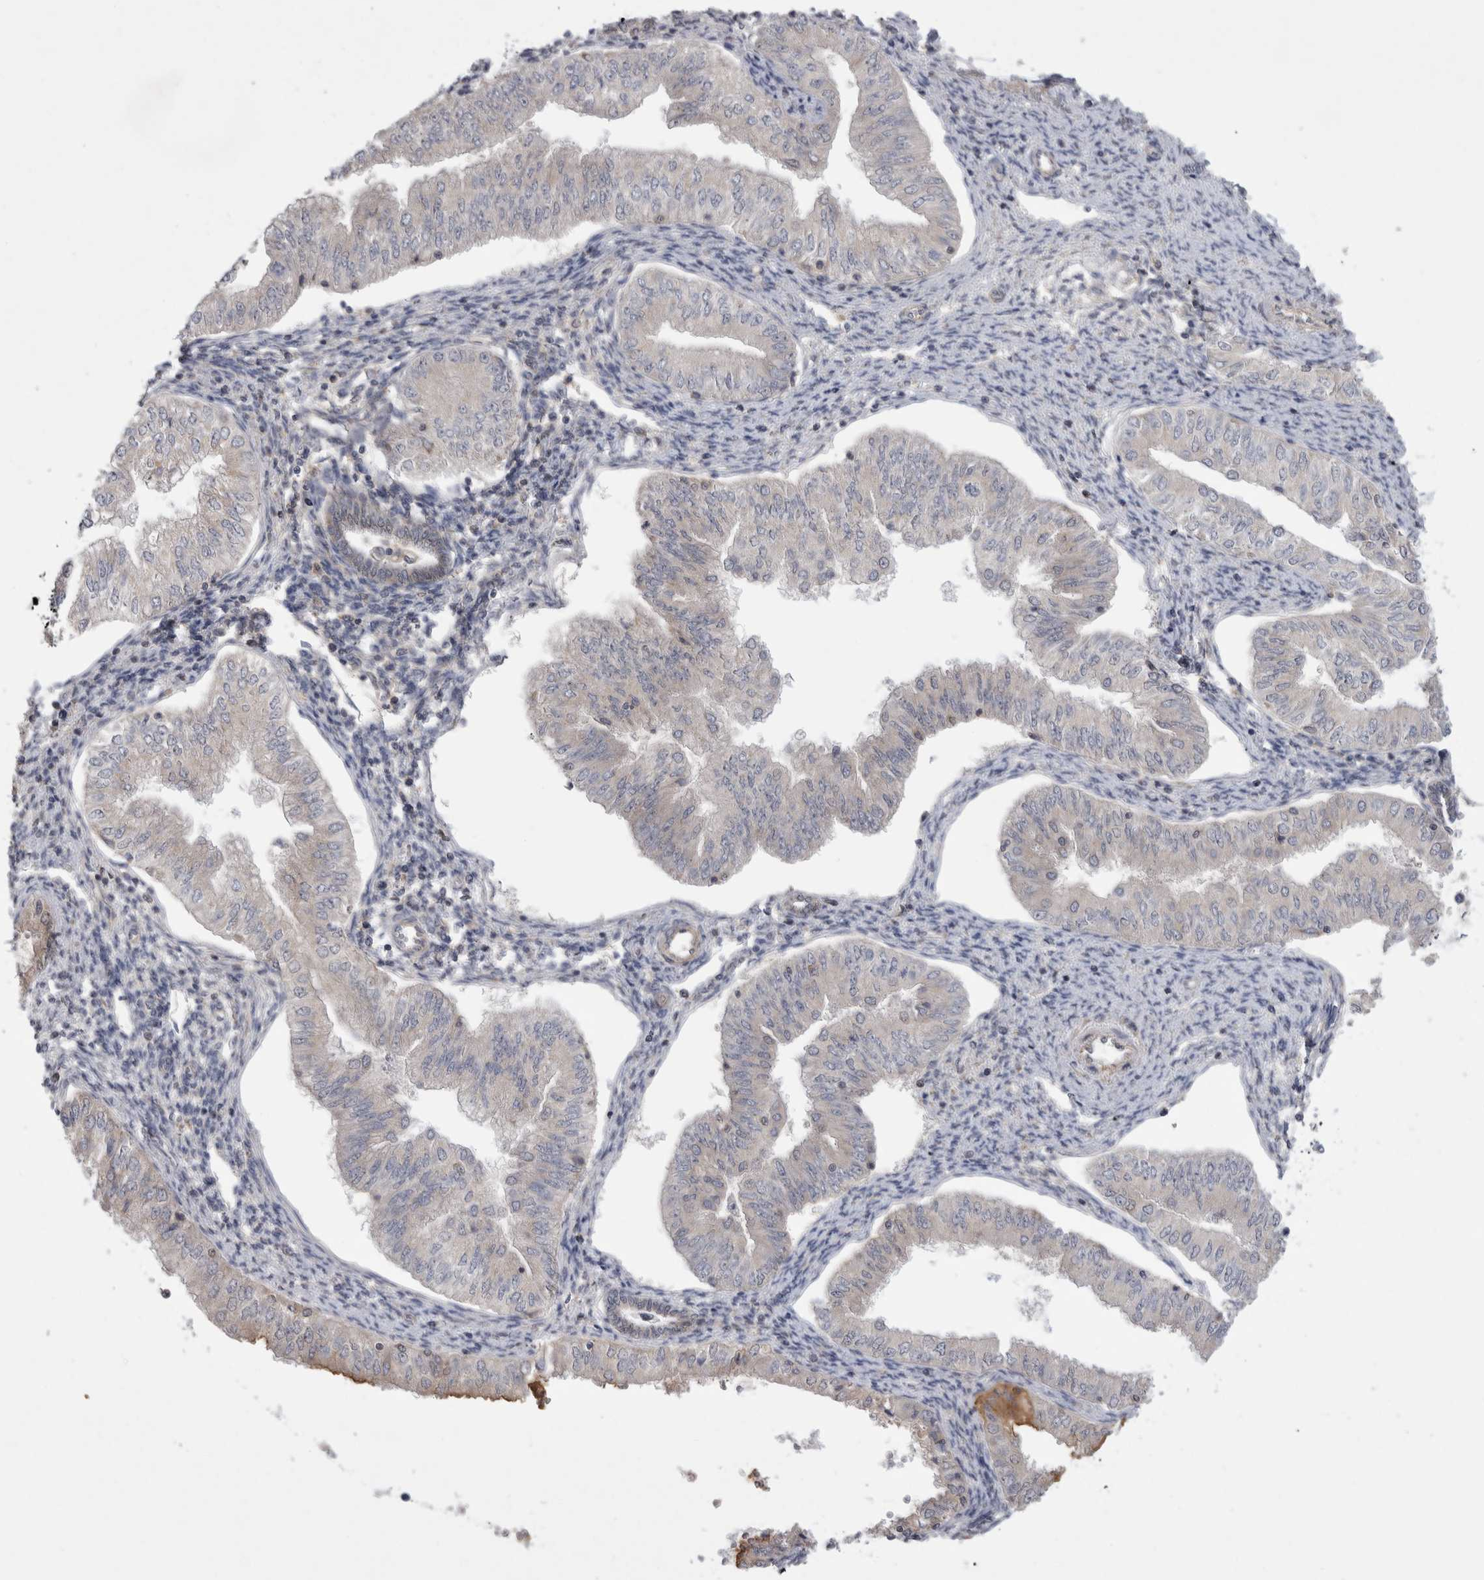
{"staining": {"intensity": "moderate", "quantity": "<25%", "location": "cytoplasmic/membranous"}, "tissue": "endometrial cancer", "cell_type": "Tumor cells", "image_type": "cancer", "snomed": [{"axis": "morphology", "description": "Normal tissue, NOS"}, {"axis": "morphology", "description": "Adenocarcinoma, NOS"}, {"axis": "topography", "description": "Endometrium"}], "caption": "IHC (DAB) staining of human endometrial adenocarcinoma shows moderate cytoplasmic/membranous protein expression in about <25% of tumor cells.", "gene": "SRD5A3", "patient": {"sex": "female", "age": 53}}